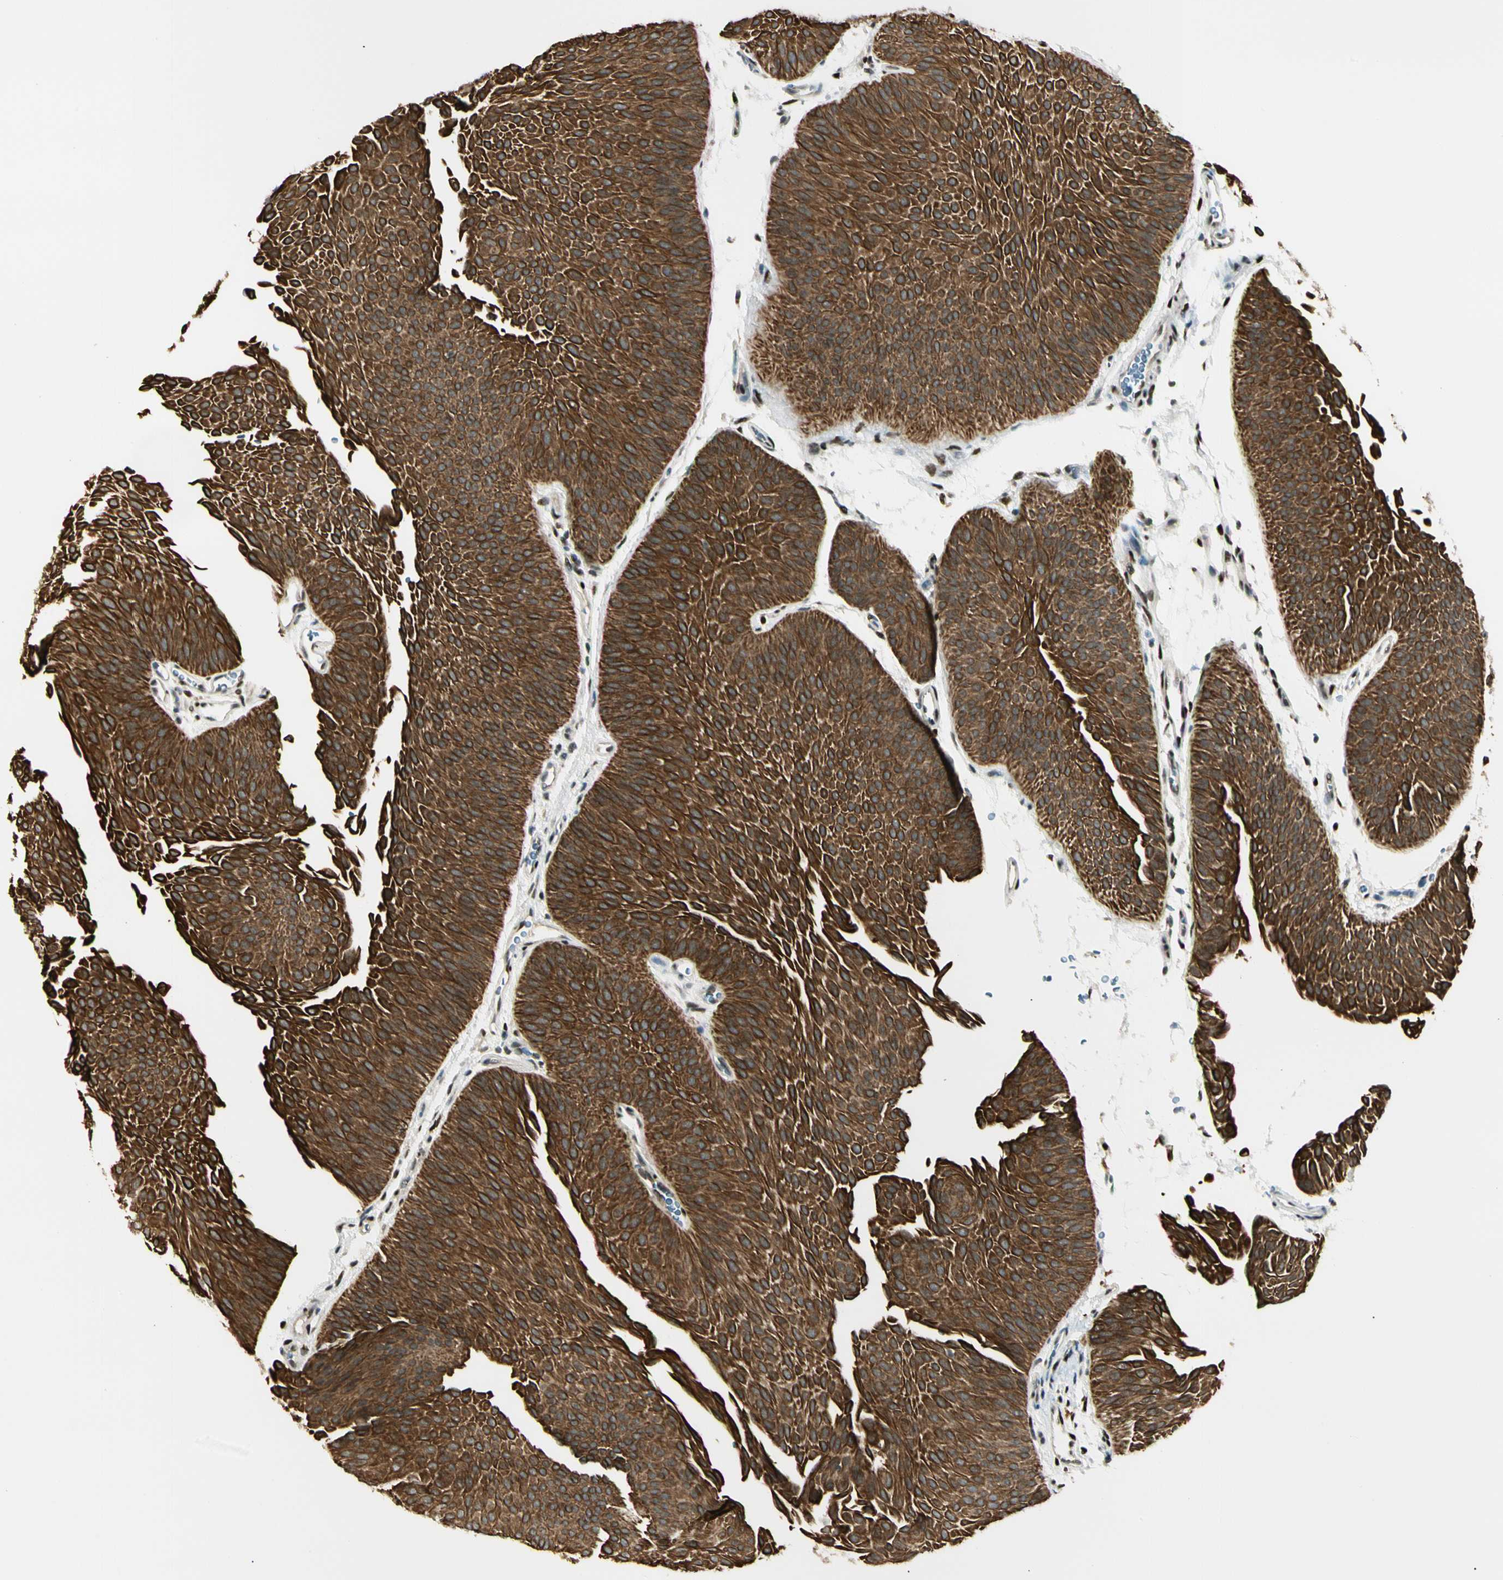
{"staining": {"intensity": "strong", "quantity": ">75%", "location": "cytoplasmic/membranous"}, "tissue": "urothelial cancer", "cell_type": "Tumor cells", "image_type": "cancer", "snomed": [{"axis": "morphology", "description": "Urothelial carcinoma, Low grade"}, {"axis": "topography", "description": "Urinary bladder"}], "caption": "Approximately >75% of tumor cells in human low-grade urothelial carcinoma exhibit strong cytoplasmic/membranous protein expression as visualized by brown immunohistochemical staining.", "gene": "ATXN1", "patient": {"sex": "female", "age": 60}}